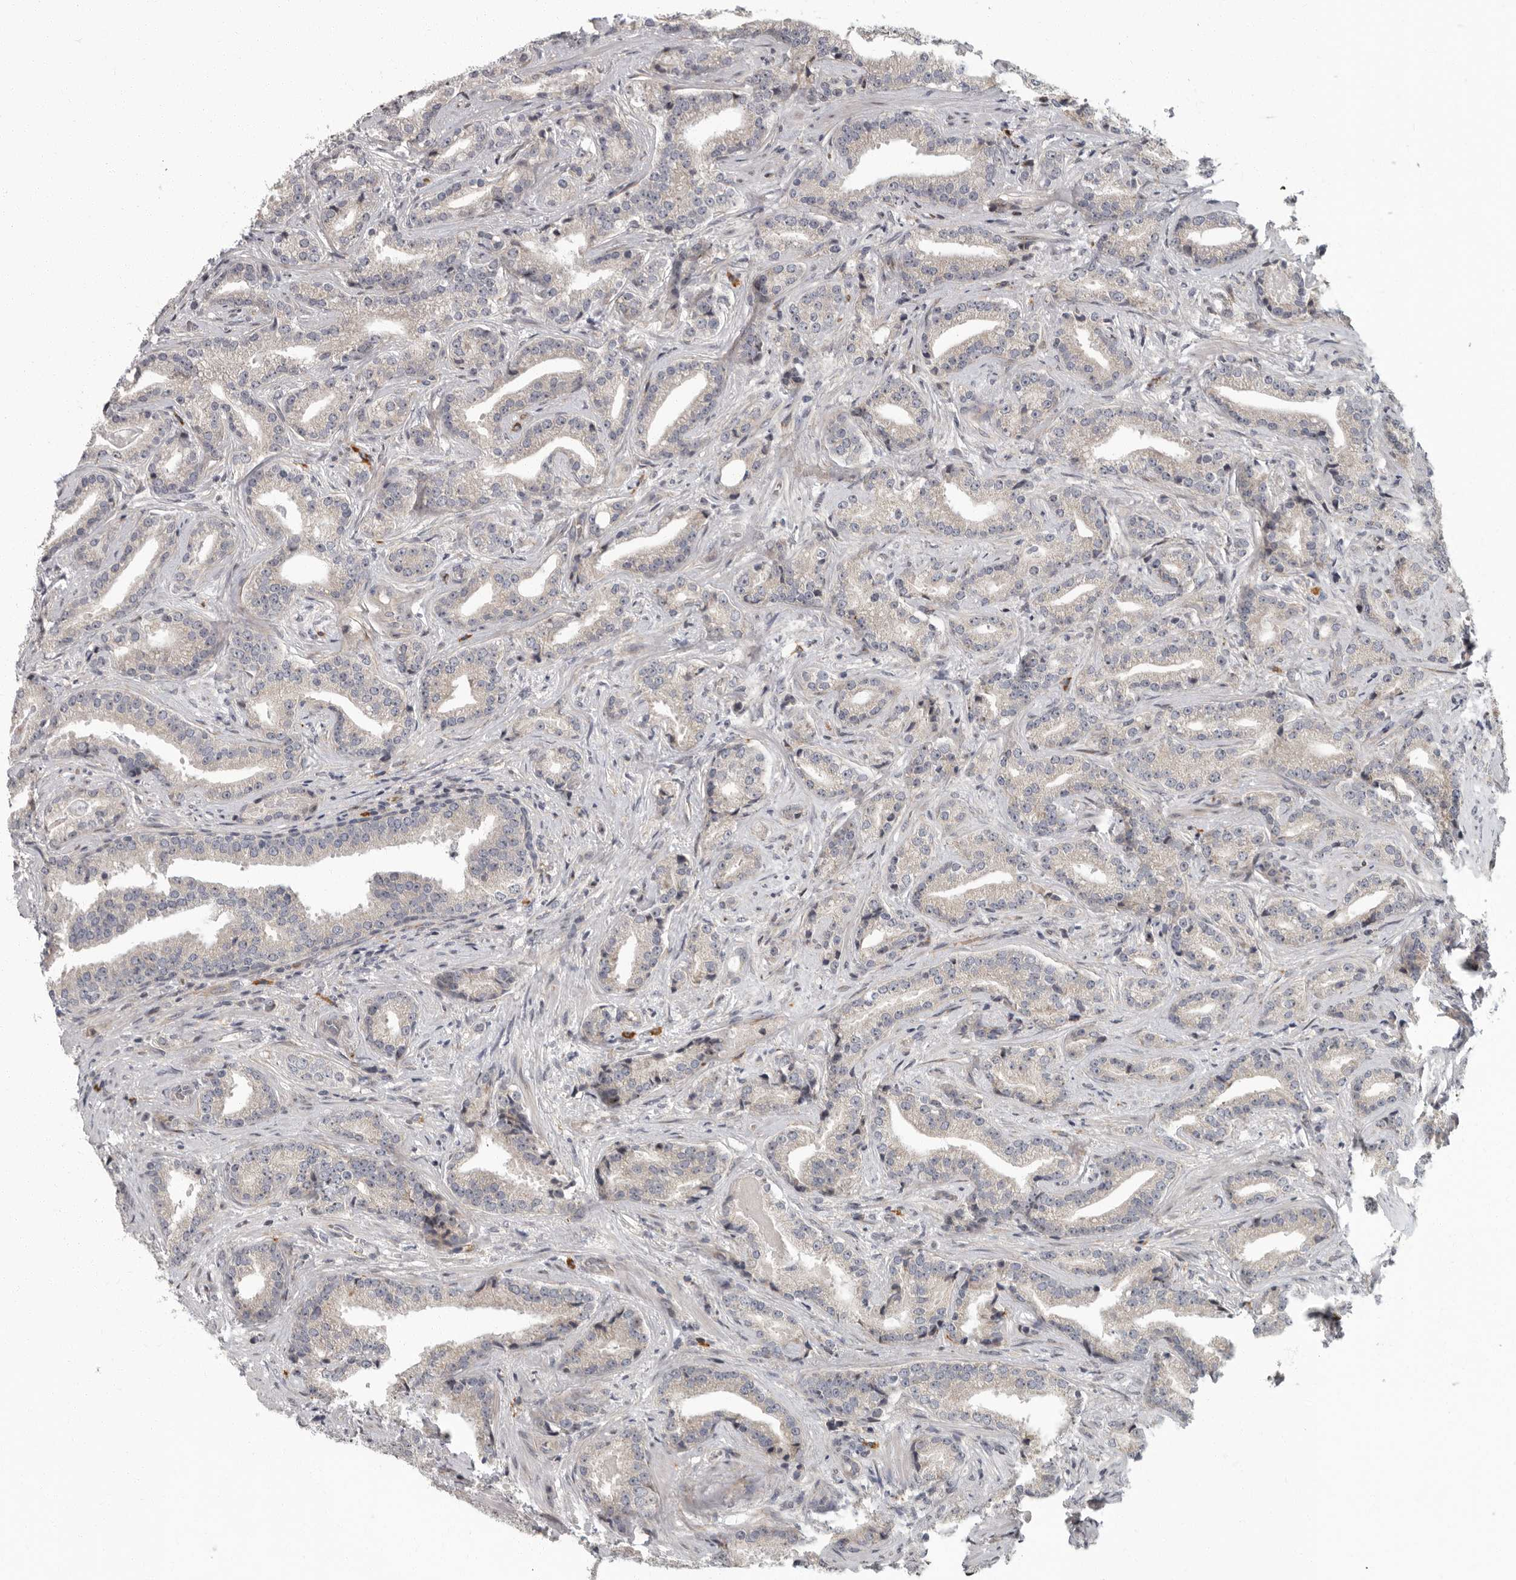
{"staining": {"intensity": "negative", "quantity": "none", "location": "none"}, "tissue": "prostate cancer", "cell_type": "Tumor cells", "image_type": "cancer", "snomed": [{"axis": "morphology", "description": "Adenocarcinoma, Low grade"}, {"axis": "topography", "description": "Prostate"}], "caption": "The image displays no significant staining in tumor cells of prostate low-grade adenocarcinoma. Nuclei are stained in blue.", "gene": "PDCD11", "patient": {"sex": "male", "age": 67}}